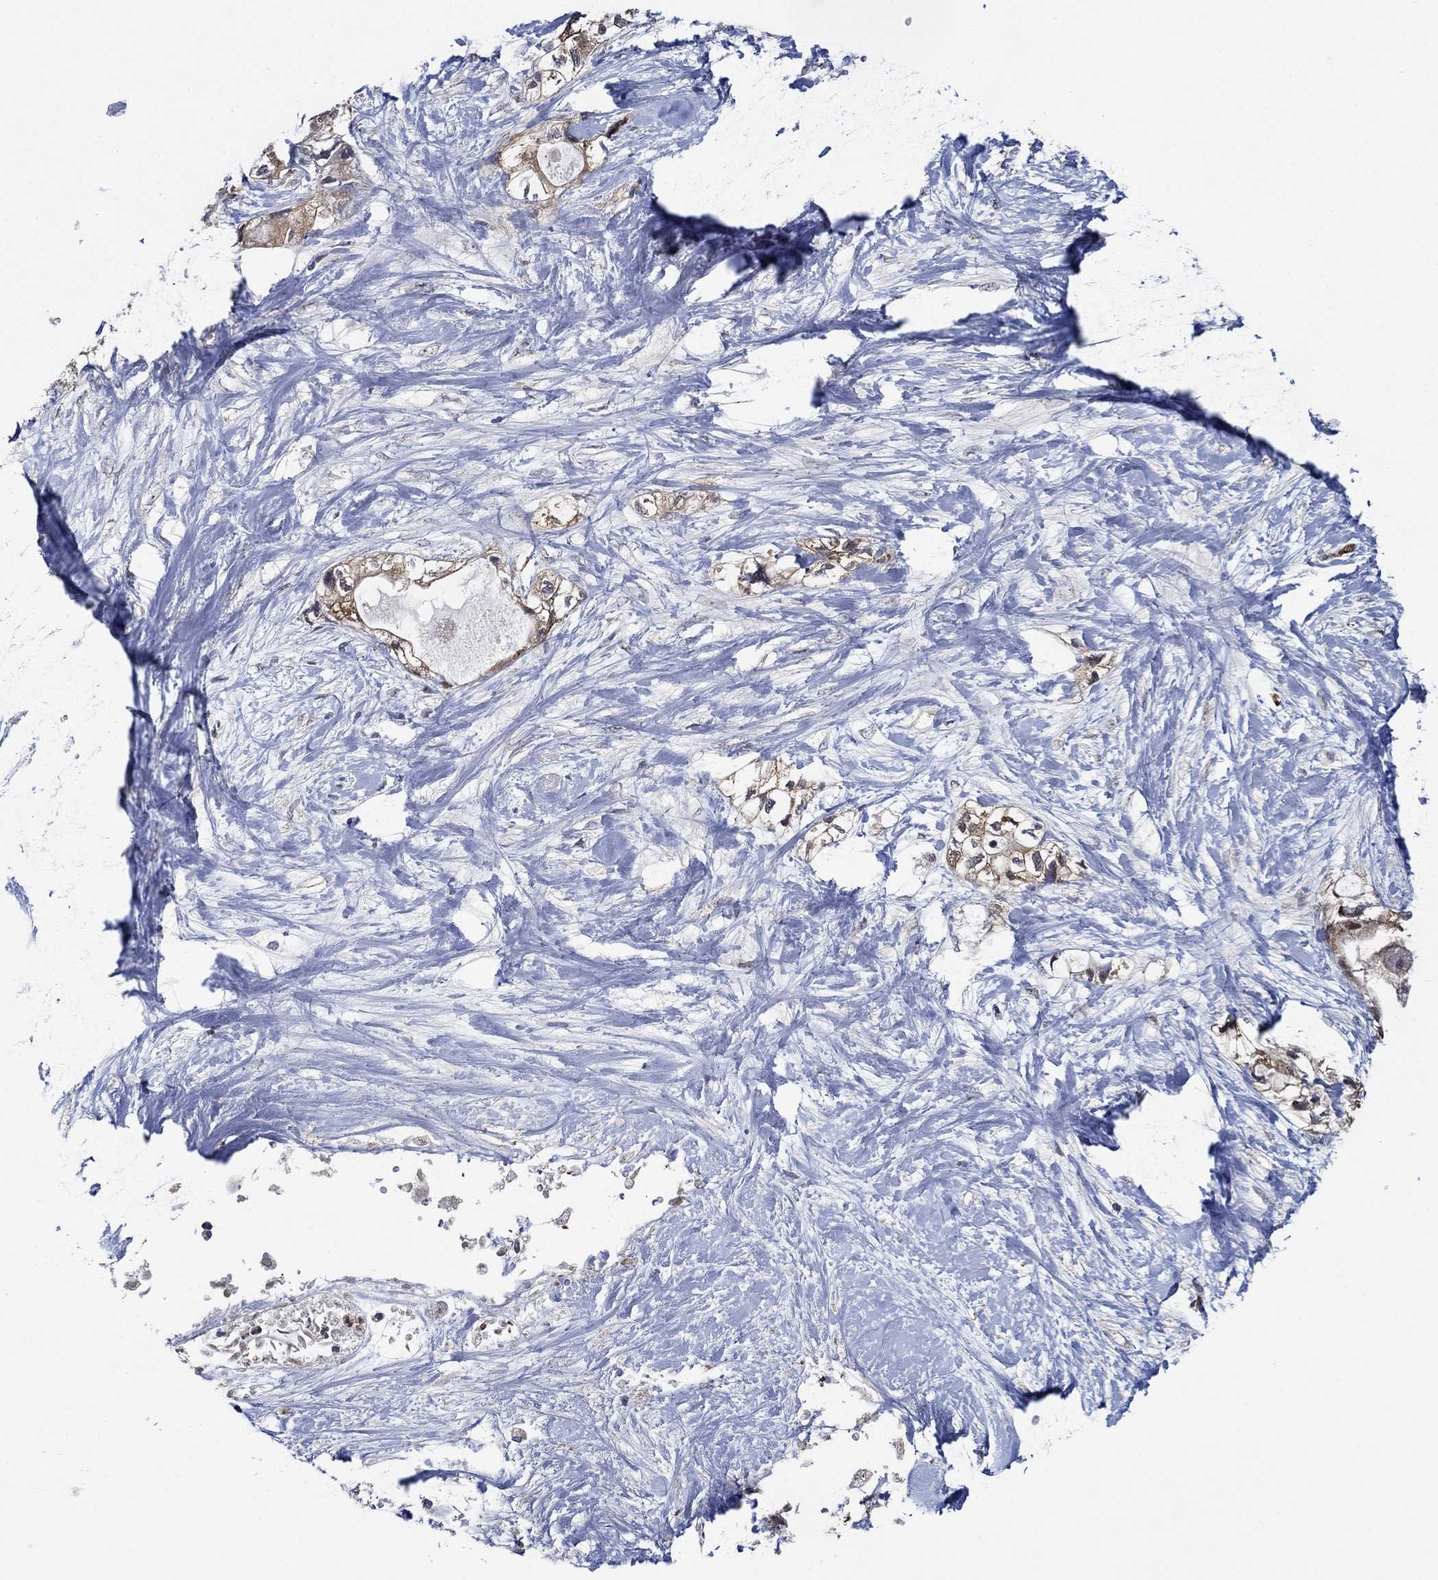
{"staining": {"intensity": "weak", "quantity": ">75%", "location": "cytoplasmic/membranous"}, "tissue": "pancreatic cancer", "cell_type": "Tumor cells", "image_type": "cancer", "snomed": [{"axis": "morphology", "description": "Adenocarcinoma, NOS"}, {"axis": "topography", "description": "Pancreas"}], "caption": "Immunohistochemistry (IHC) staining of pancreatic adenocarcinoma, which reveals low levels of weak cytoplasmic/membranous staining in about >75% of tumor cells indicating weak cytoplasmic/membranous protein expression. The staining was performed using DAB (brown) for protein detection and nuclei were counterstained in hematoxylin (blue).", "gene": "DACT1", "patient": {"sex": "female", "age": 56}}